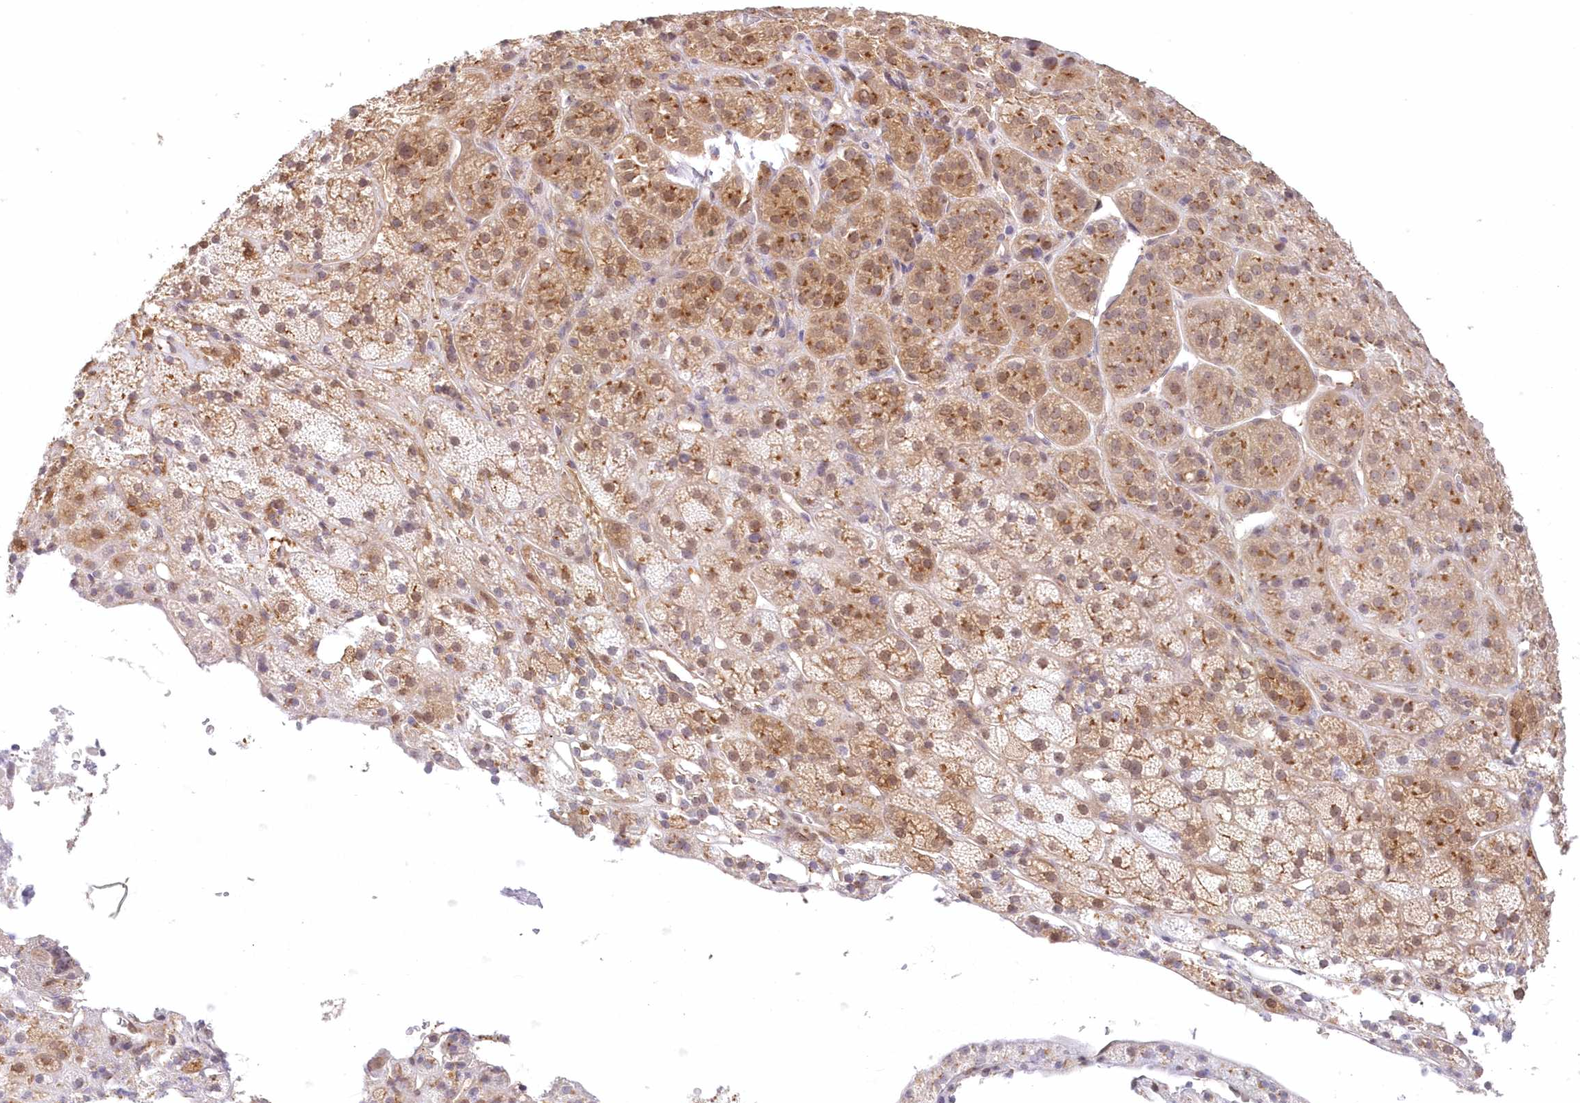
{"staining": {"intensity": "moderate", "quantity": ">75%", "location": "cytoplasmic/membranous,nuclear"}, "tissue": "adrenal gland", "cell_type": "Glandular cells", "image_type": "normal", "snomed": [{"axis": "morphology", "description": "Normal tissue, NOS"}, {"axis": "topography", "description": "Adrenal gland"}], "caption": "Adrenal gland was stained to show a protein in brown. There is medium levels of moderate cytoplasmic/membranous,nuclear staining in about >75% of glandular cells.", "gene": "RNPEP", "patient": {"sex": "female", "age": 57}}